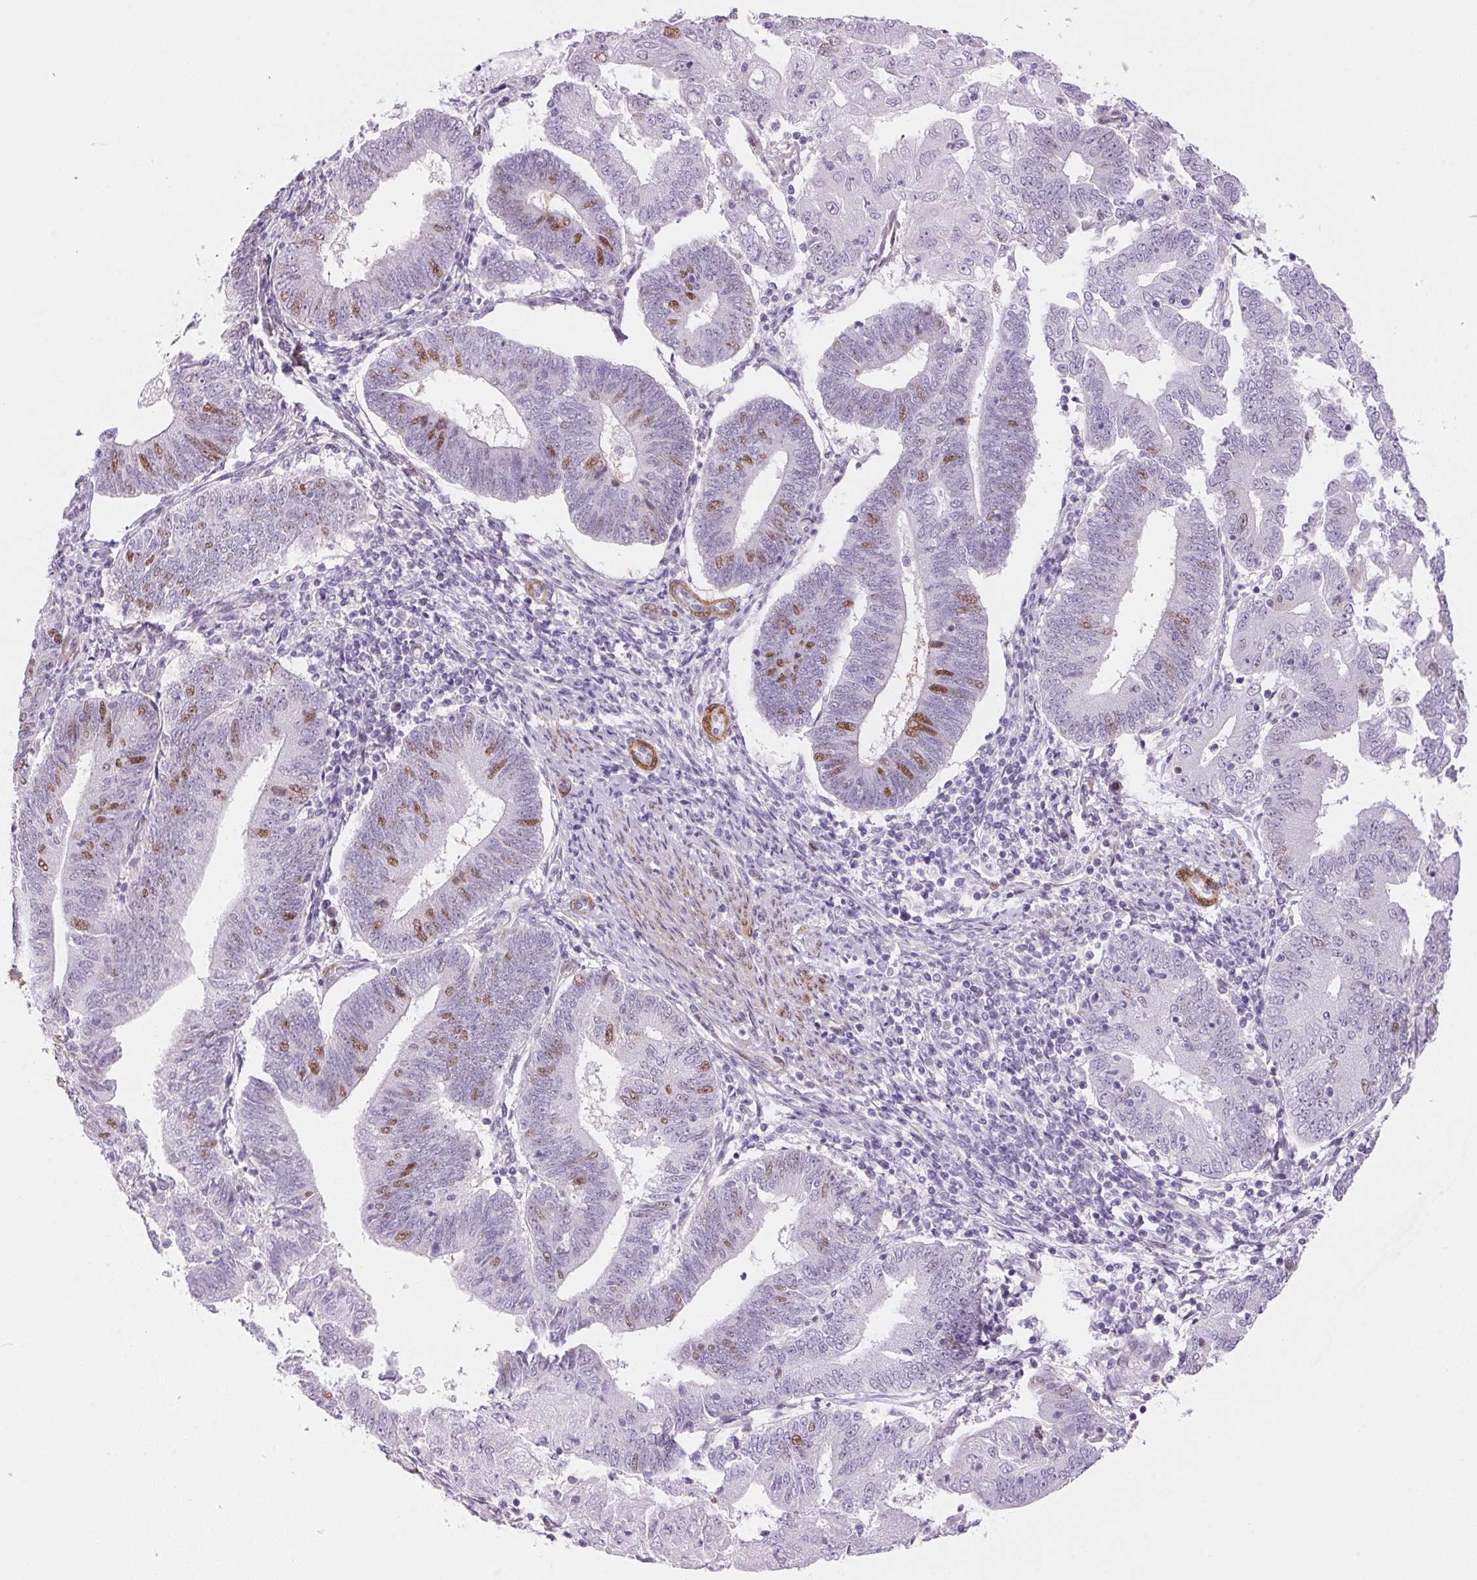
{"staining": {"intensity": "moderate", "quantity": "<25%", "location": "nuclear"}, "tissue": "endometrial cancer", "cell_type": "Tumor cells", "image_type": "cancer", "snomed": [{"axis": "morphology", "description": "Adenocarcinoma, NOS"}, {"axis": "topography", "description": "Endometrium"}], "caption": "Brown immunohistochemical staining in endometrial cancer (adenocarcinoma) shows moderate nuclear staining in approximately <25% of tumor cells.", "gene": "SMTN", "patient": {"sex": "female", "age": 70}}